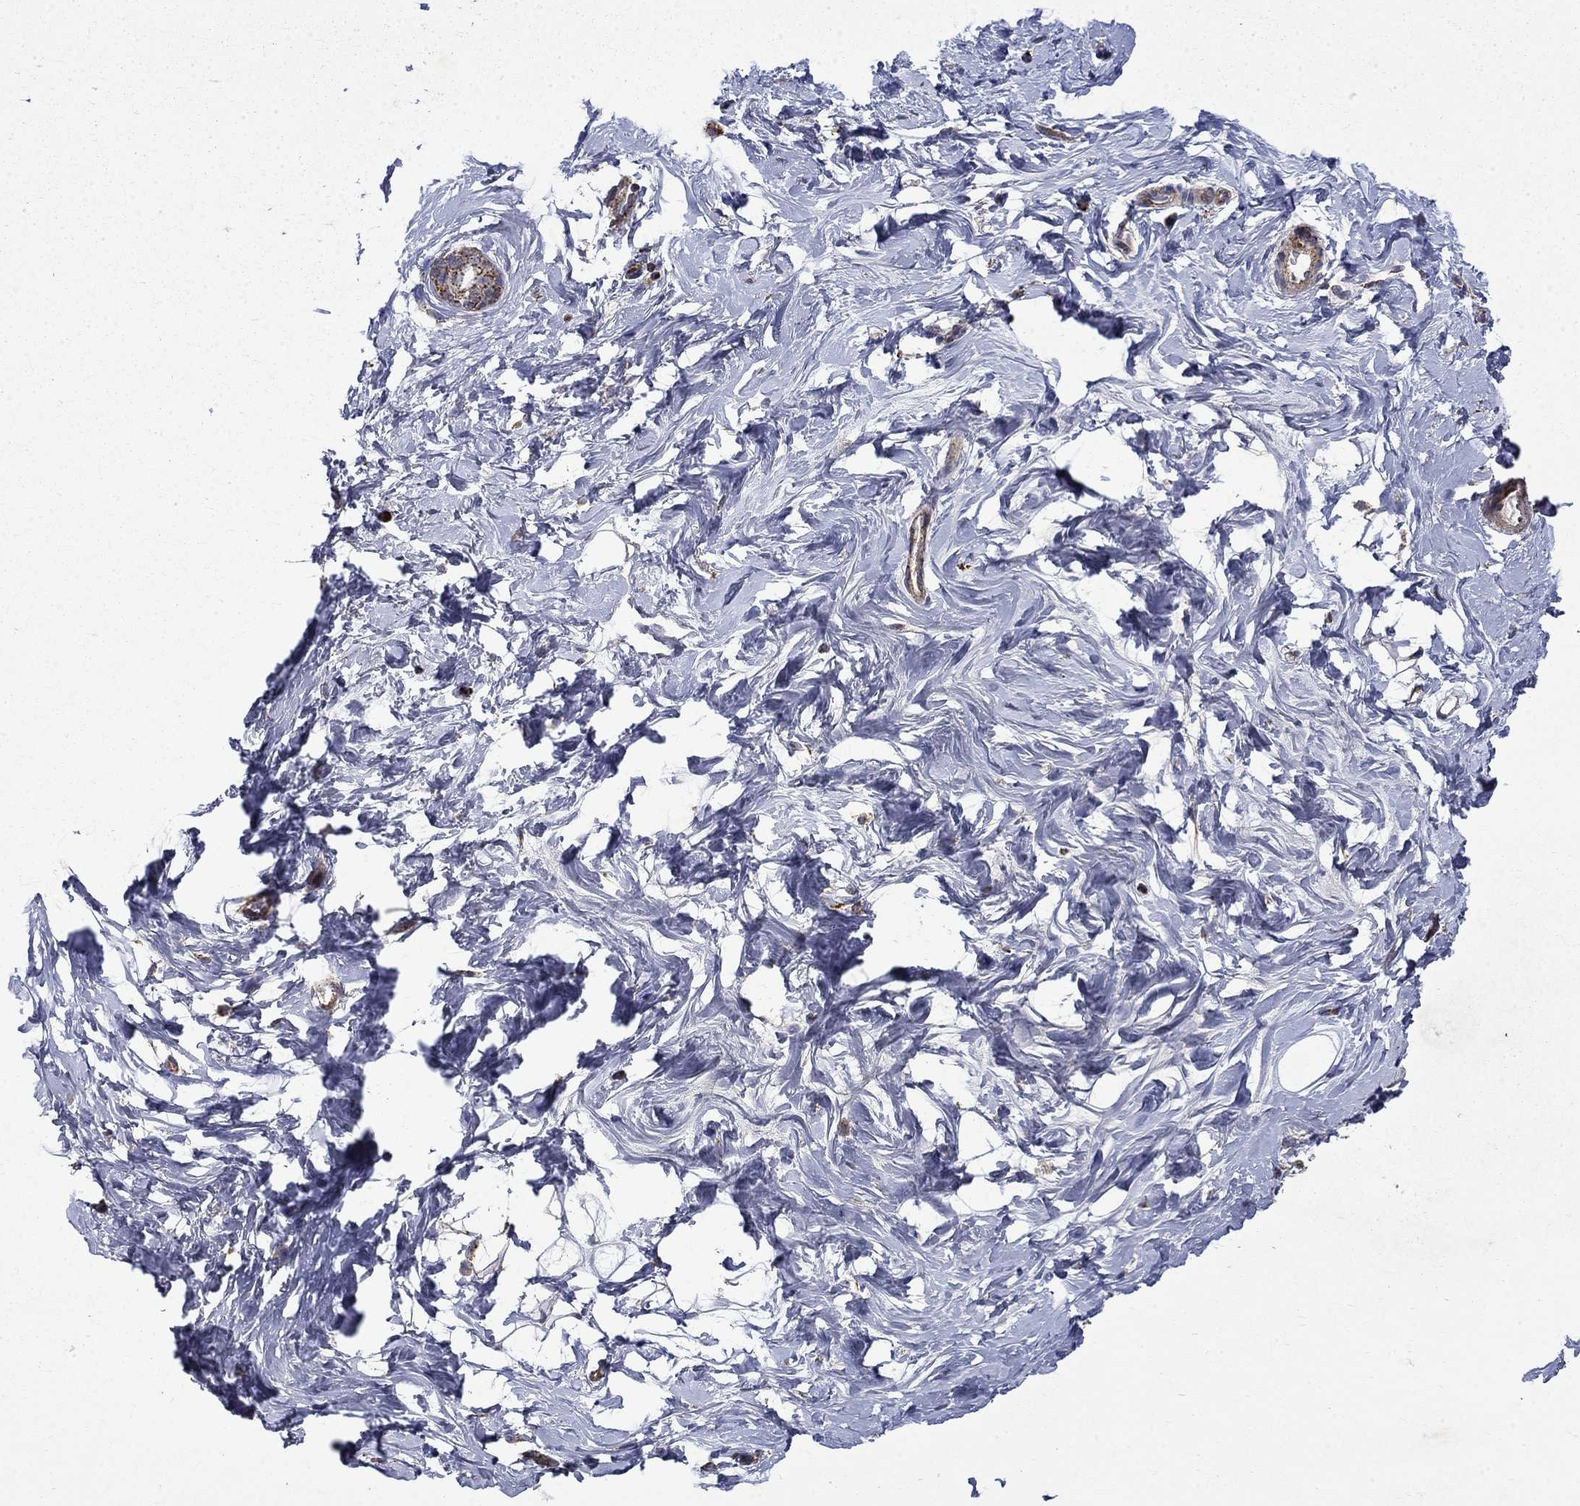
{"staining": {"intensity": "negative", "quantity": "none", "location": "none"}, "tissue": "breast", "cell_type": "Adipocytes", "image_type": "normal", "snomed": [{"axis": "morphology", "description": "Normal tissue, NOS"}, {"axis": "topography", "description": "Breast"}], "caption": "Human breast stained for a protein using IHC reveals no staining in adipocytes.", "gene": "PCBP3", "patient": {"sex": "female", "age": 37}}